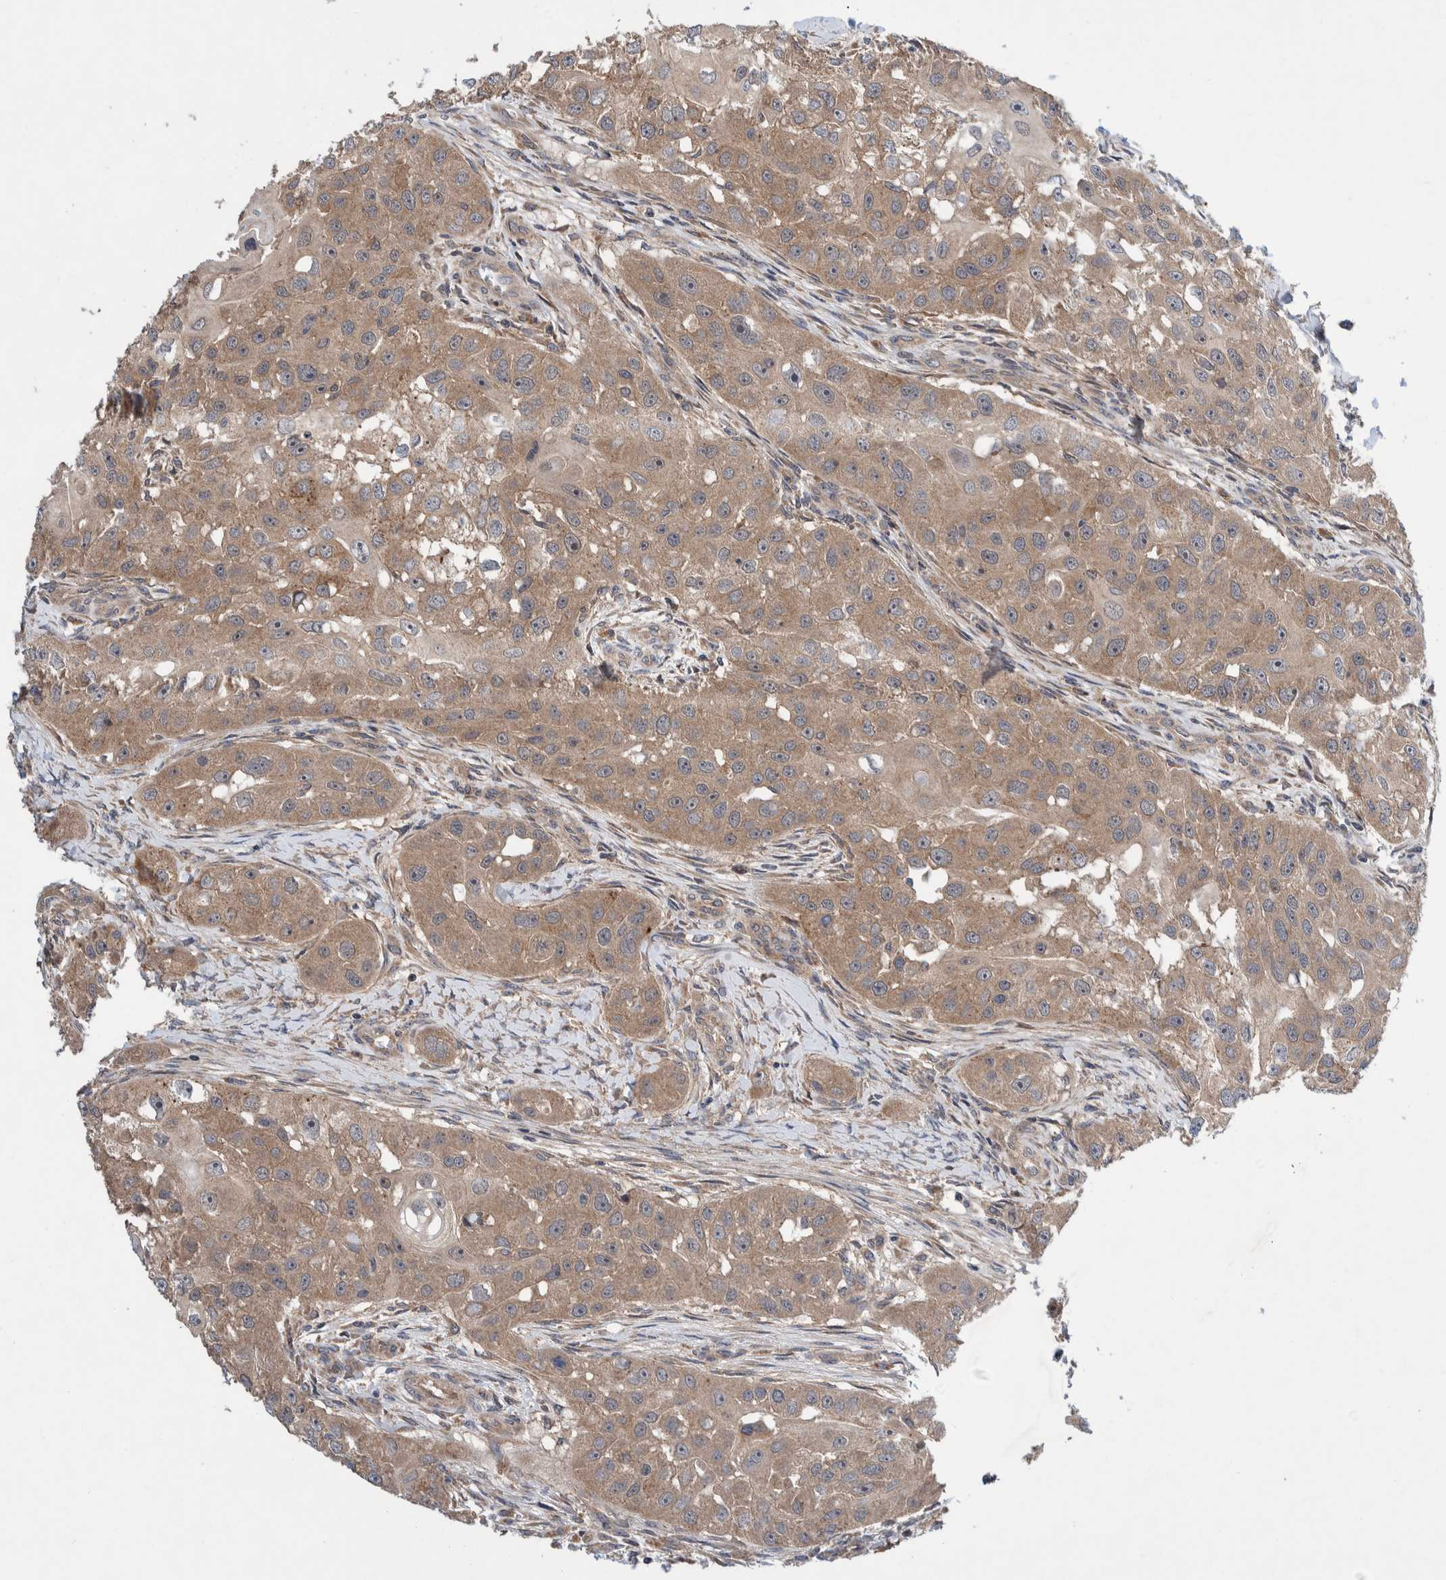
{"staining": {"intensity": "weak", "quantity": ">75%", "location": "cytoplasmic/membranous"}, "tissue": "head and neck cancer", "cell_type": "Tumor cells", "image_type": "cancer", "snomed": [{"axis": "morphology", "description": "Normal tissue, NOS"}, {"axis": "morphology", "description": "Squamous cell carcinoma, NOS"}, {"axis": "topography", "description": "Skeletal muscle"}, {"axis": "topography", "description": "Head-Neck"}], "caption": "Tumor cells reveal weak cytoplasmic/membranous staining in approximately >75% of cells in head and neck cancer.", "gene": "PIK3R6", "patient": {"sex": "male", "age": 51}}